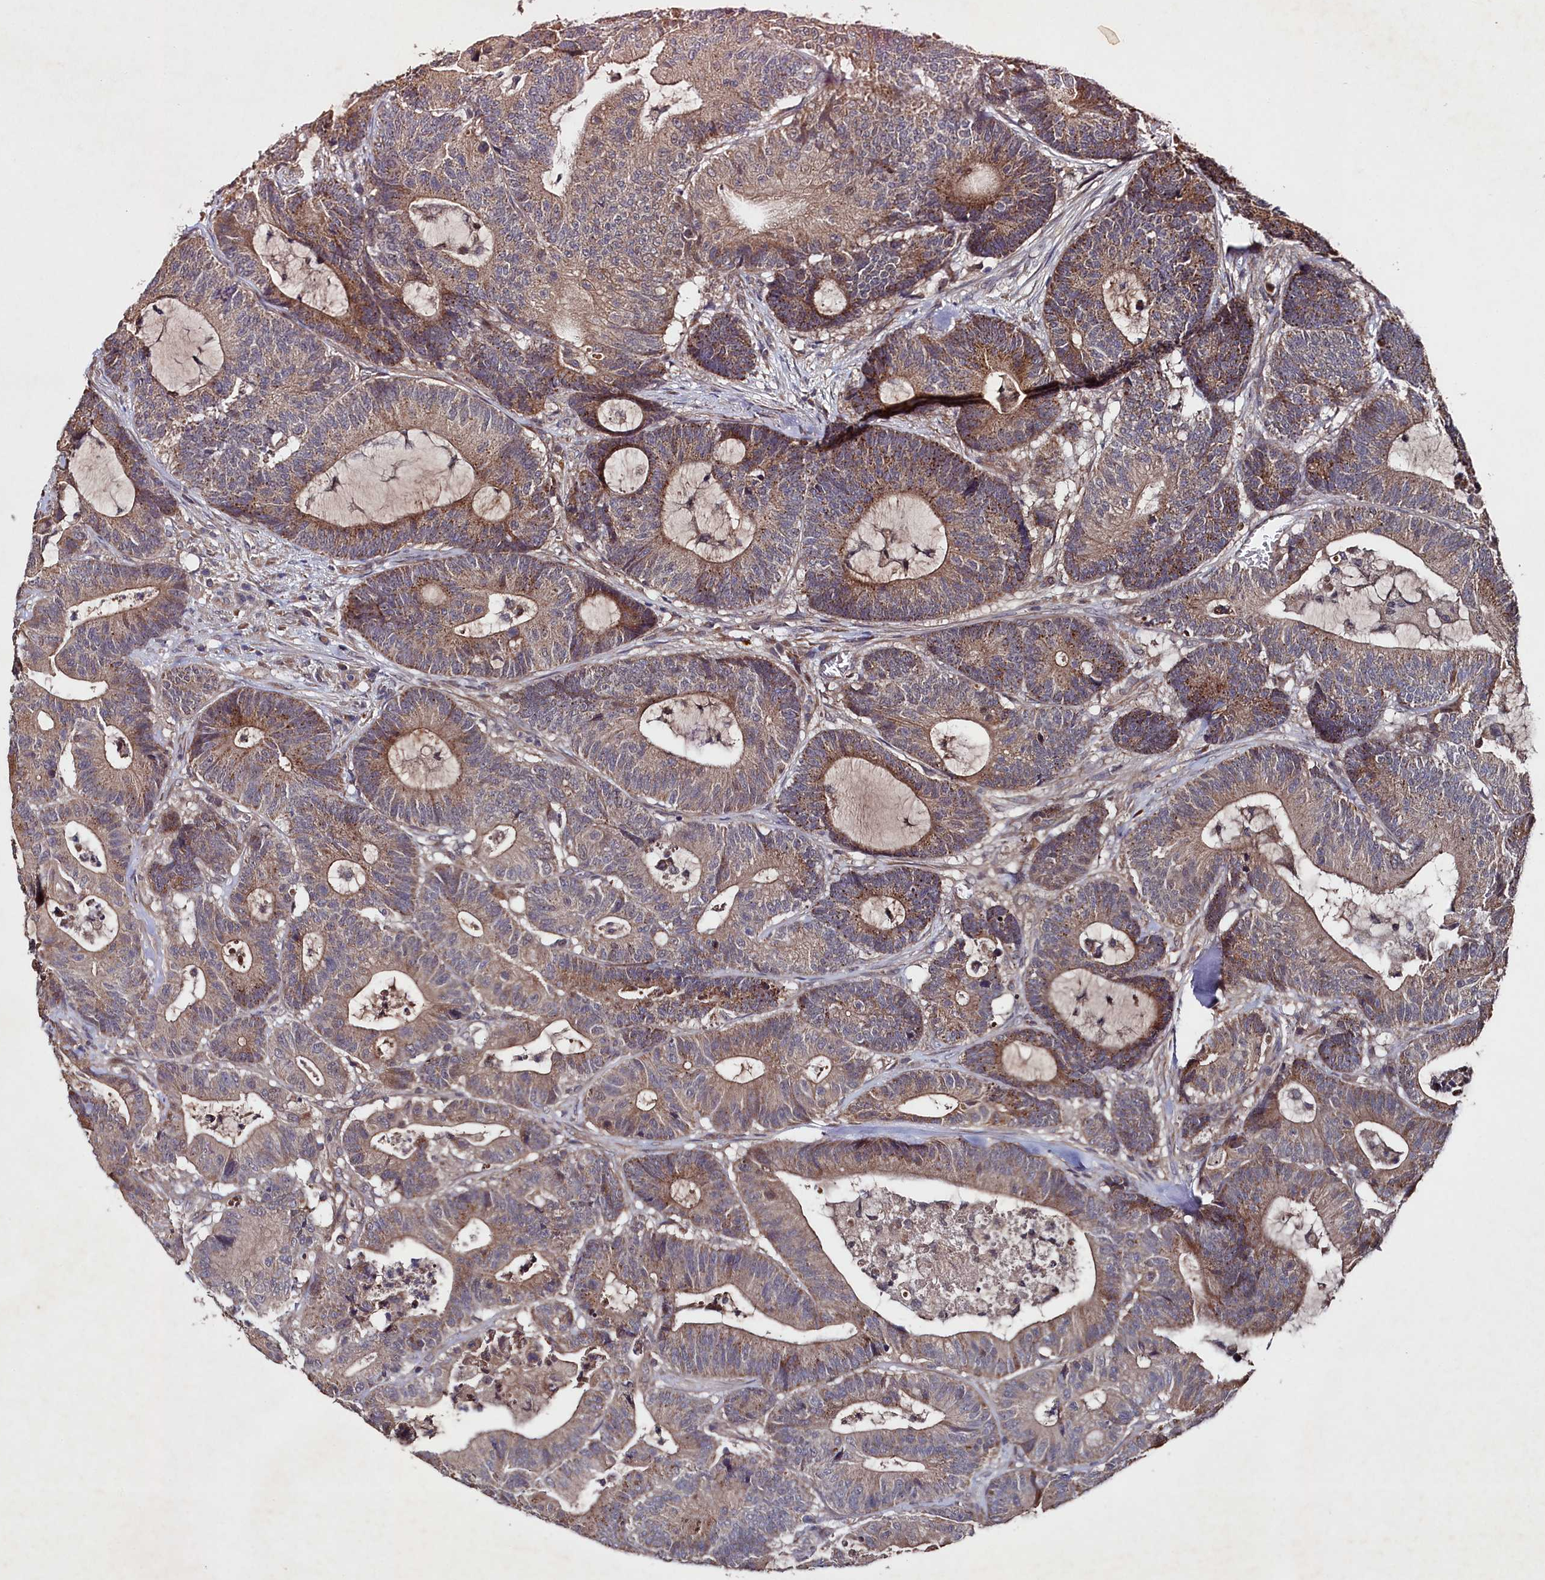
{"staining": {"intensity": "moderate", "quantity": "25%-75%", "location": "cytoplasmic/membranous"}, "tissue": "colorectal cancer", "cell_type": "Tumor cells", "image_type": "cancer", "snomed": [{"axis": "morphology", "description": "Adenocarcinoma, NOS"}, {"axis": "topography", "description": "Colon"}], "caption": "Colorectal cancer was stained to show a protein in brown. There is medium levels of moderate cytoplasmic/membranous staining in approximately 25%-75% of tumor cells. (DAB = brown stain, brightfield microscopy at high magnification).", "gene": "SUPV3L1", "patient": {"sex": "female", "age": 84}}